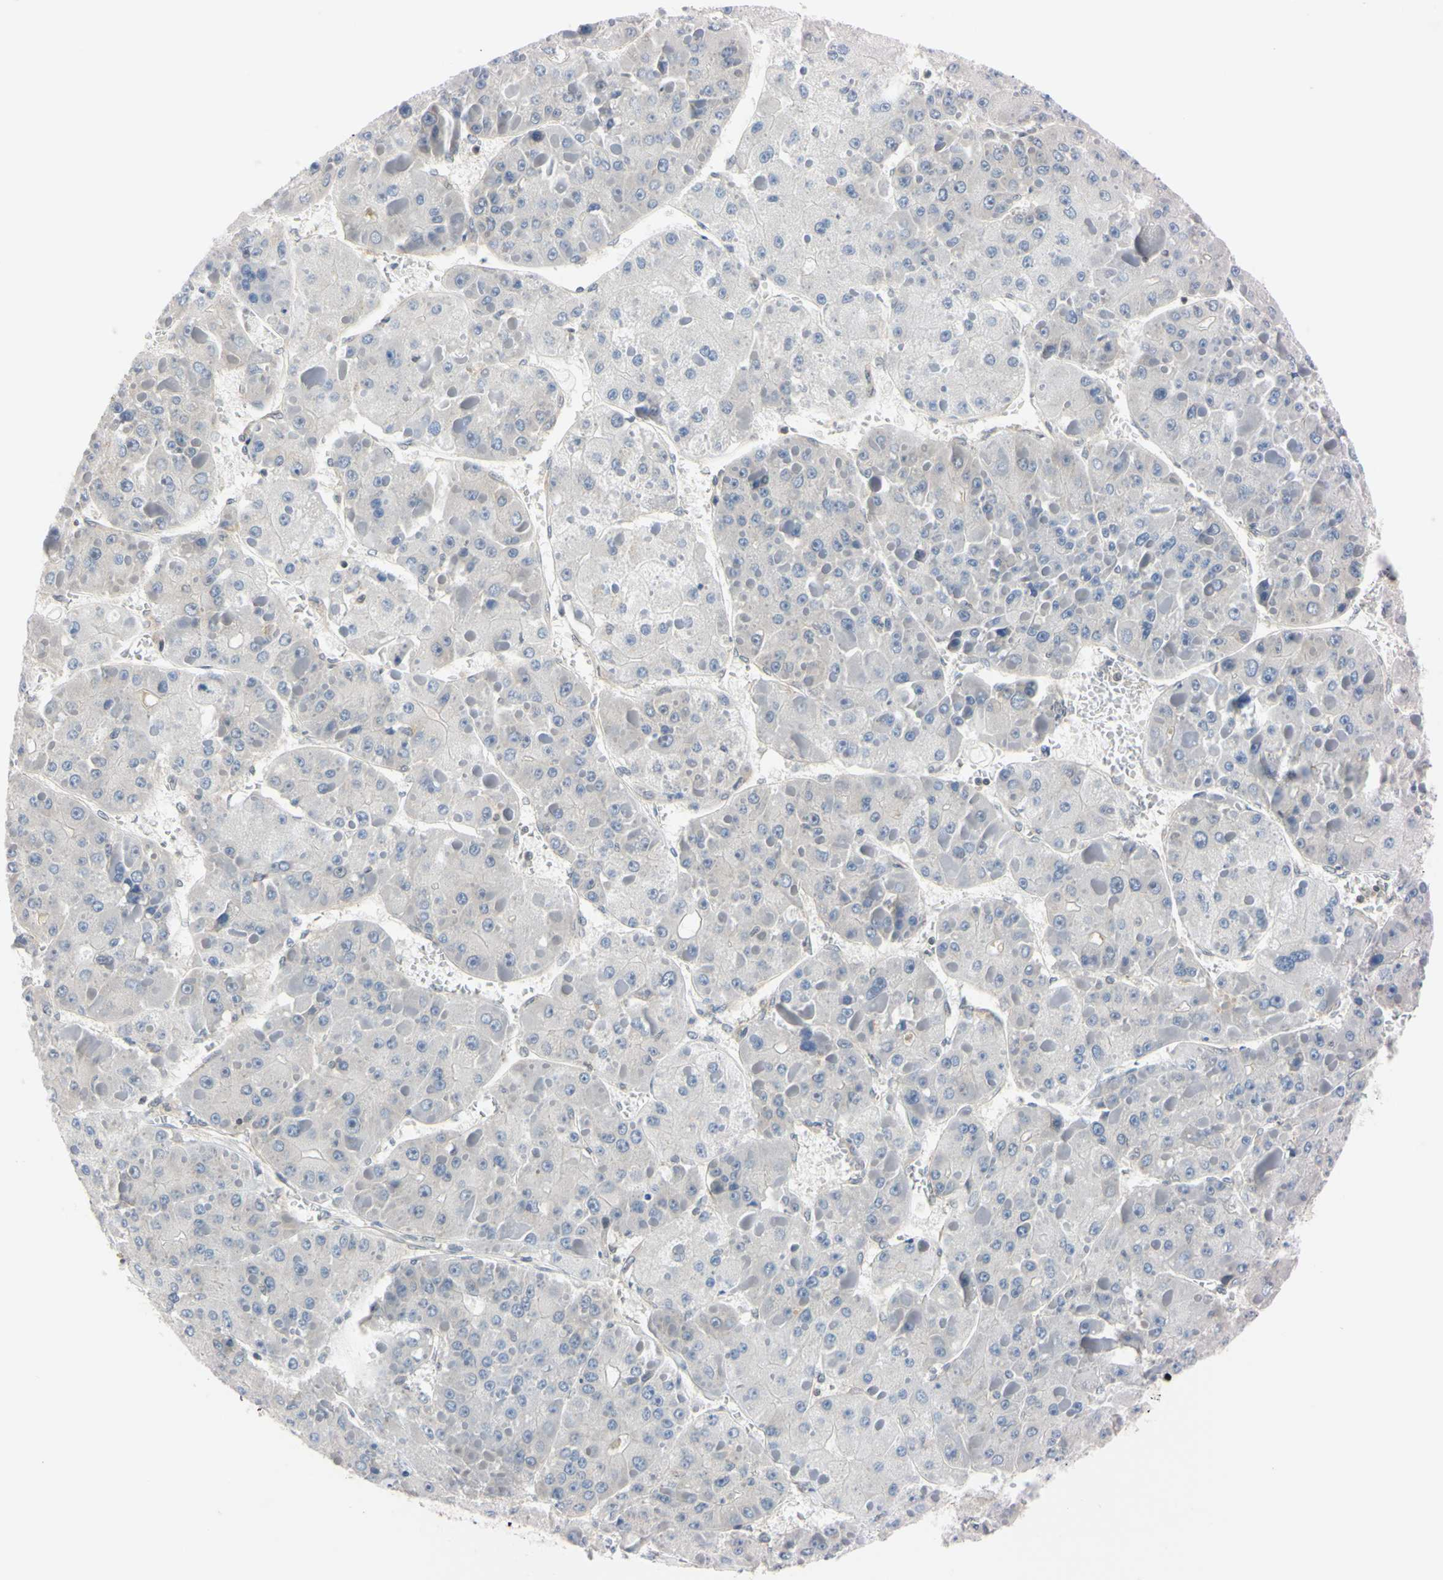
{"staining": {"intensity": "negative", "quantity": "none", "location": "none"}, "tissue": "liver cancer", "cell_type": "Tumor cells", "image_type": "cancer", "snomed": [{"axis": "morphology", "description": "Carcinoma, Hepatocellular, NOS"}, {"axis": "topography", "description": "Liver"}], "caption": "IHC of liver cancer (hepatocellular carcinoma) demonstrates no staining in tumor cells. Brightfield microscopy of immunohistochemistry stained with DAB (3,3'-diaminobenzidine) (brown) and hematoxylin (blue), captured at high magnification.", "gene": "UBE2I", "patient": {"sex": "female", "age": 73}}